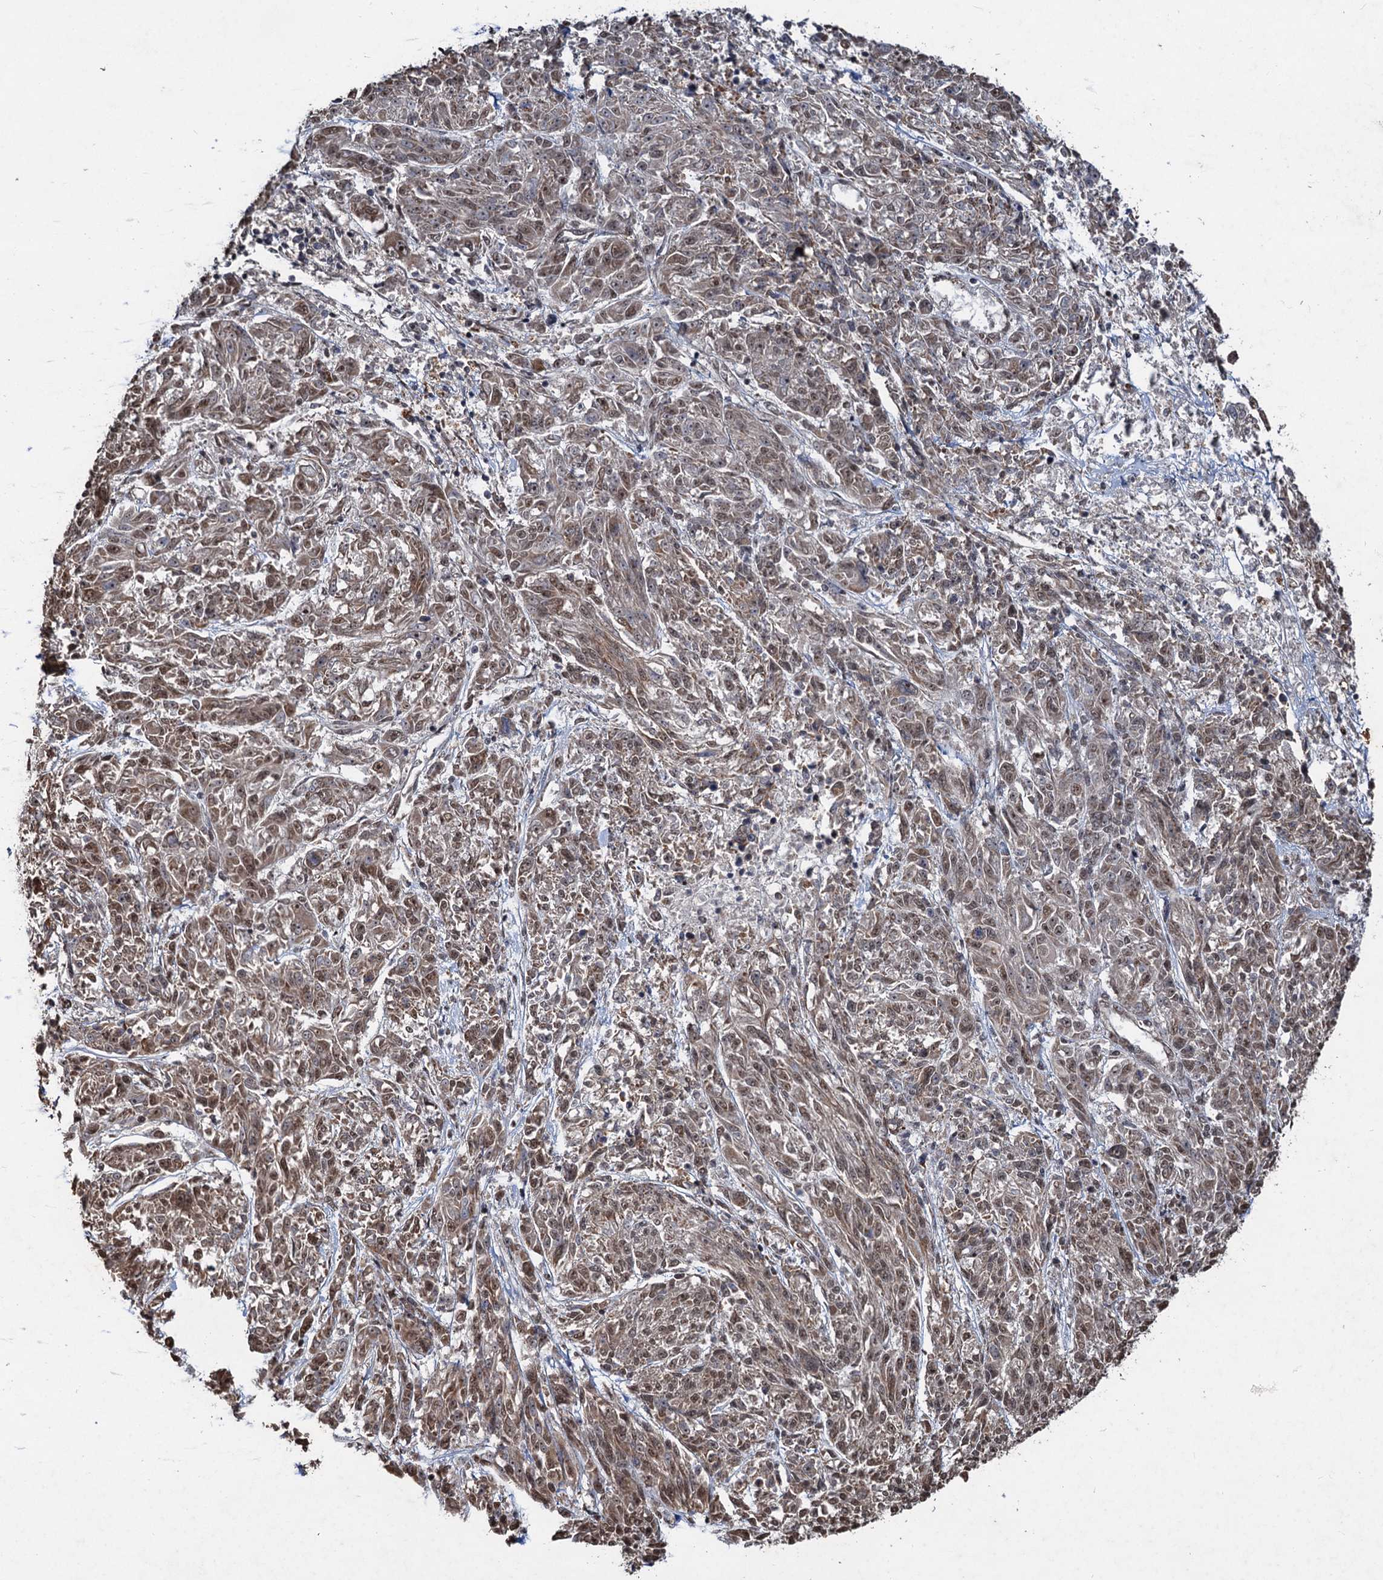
{"staining": {"intensity": "moderate", "quantity": ">75%", "location": "cytoplasmic/membranous,nuclear"}, "tissue": "melanoma", "cell_type": "Tumor cells", "image_type": "cancer", "snomed": [{"axis": "morphology", "description": "Malignant melanoma, NOS"}, {"axis": "topography", "description": "Skin"}], "caption": "Immunohistochemistry (IHC) (DAB (3,3'-diaminobenzidine)) staining of human melanoma demonstrates moderate cytoplasmic/membranous and nuclear protein positivity in approximately >75% of tumor cells.", "gene": "REP15", "patient": {"sex": "male", "age": 53}}